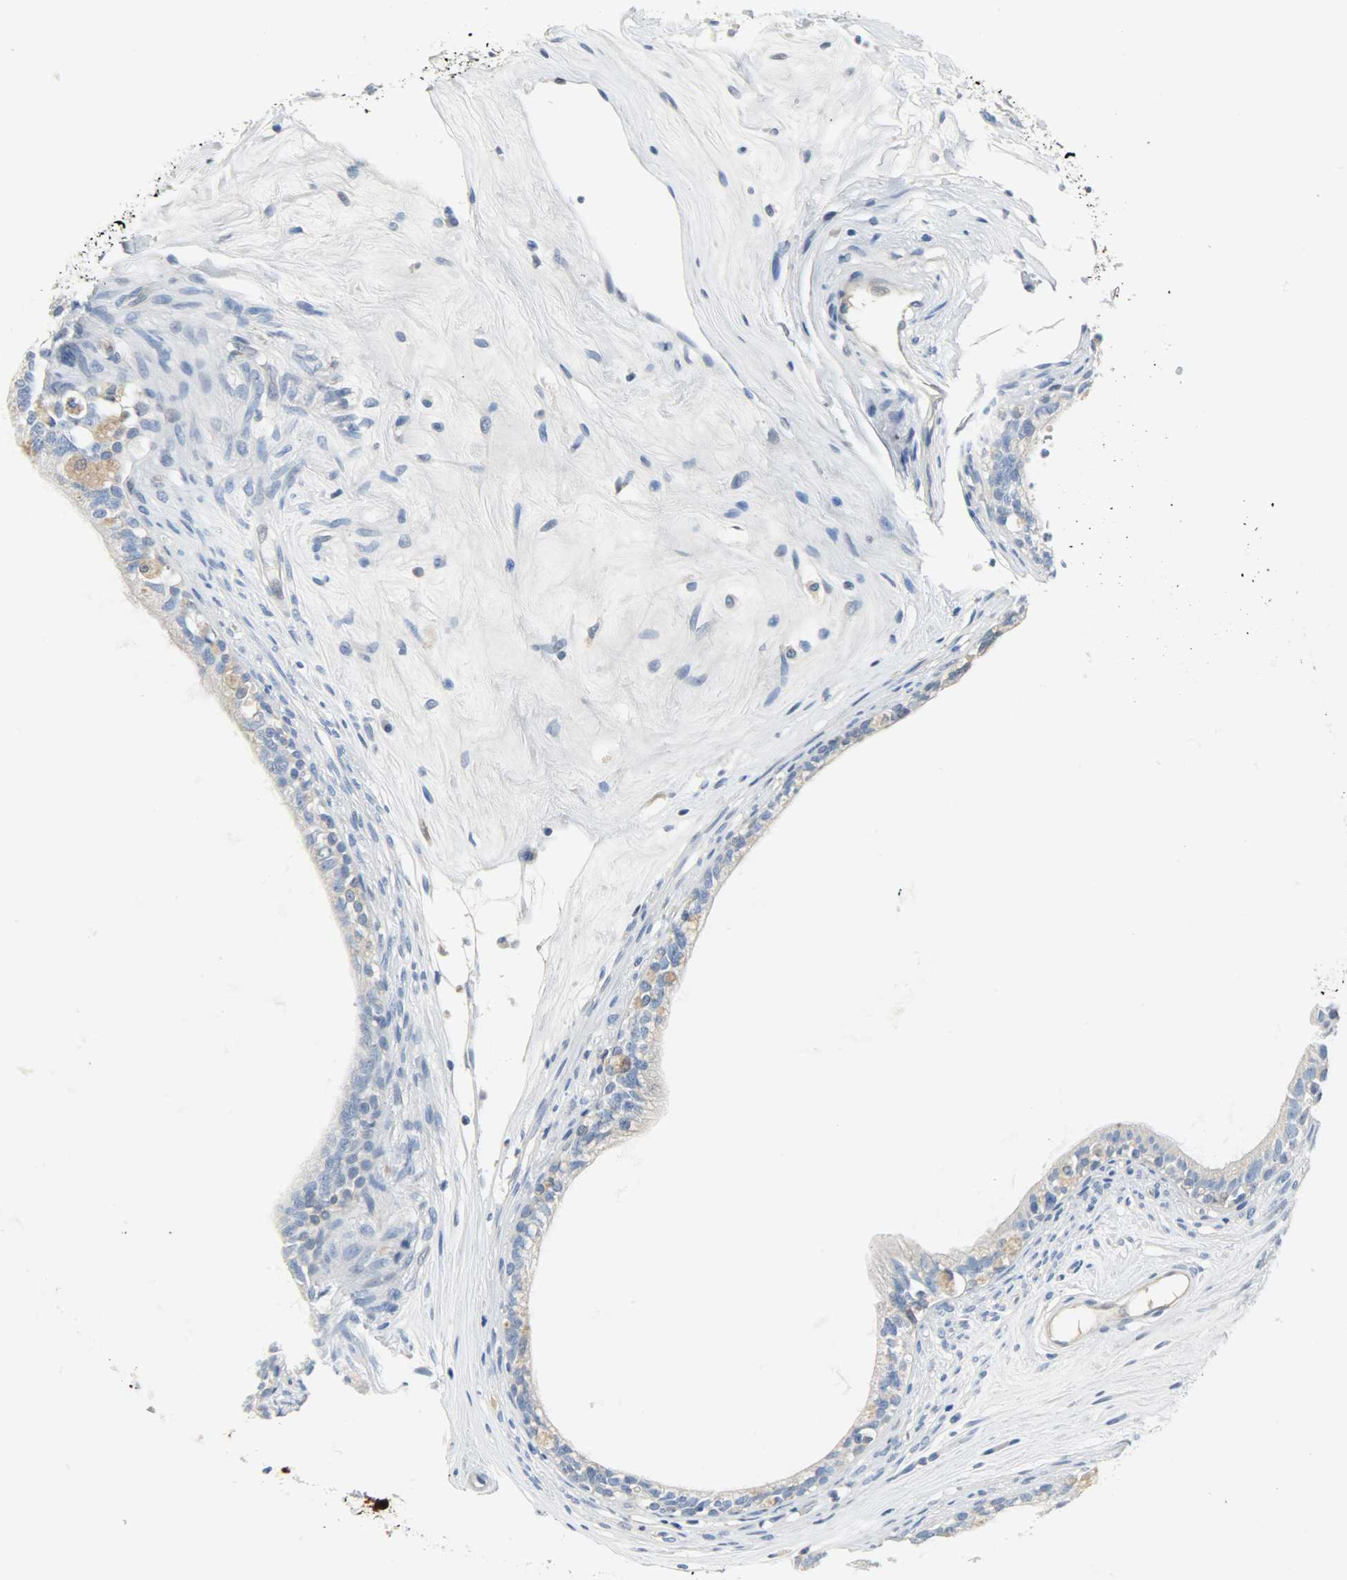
{"staining": {"intensity": "negative", "quantity": "none", "location": "none"}, "tissue": "epididymis", "cell_type": "Glandular cells", "image_type": "normal", "snomed": [{"axis": "morphology", "description": "Normal tissue, NOS"}, {"axis": "morphology", "description": "Inflammation, NOS"}, {"axis": "topography", "description": "Epididymis"}], "caption": "Epididymis stained for a protein using IHC exhibits no positivity glandular cells.", "gene": "EIF4EBP1", "patient": {"sex": "male", "age": 84}}